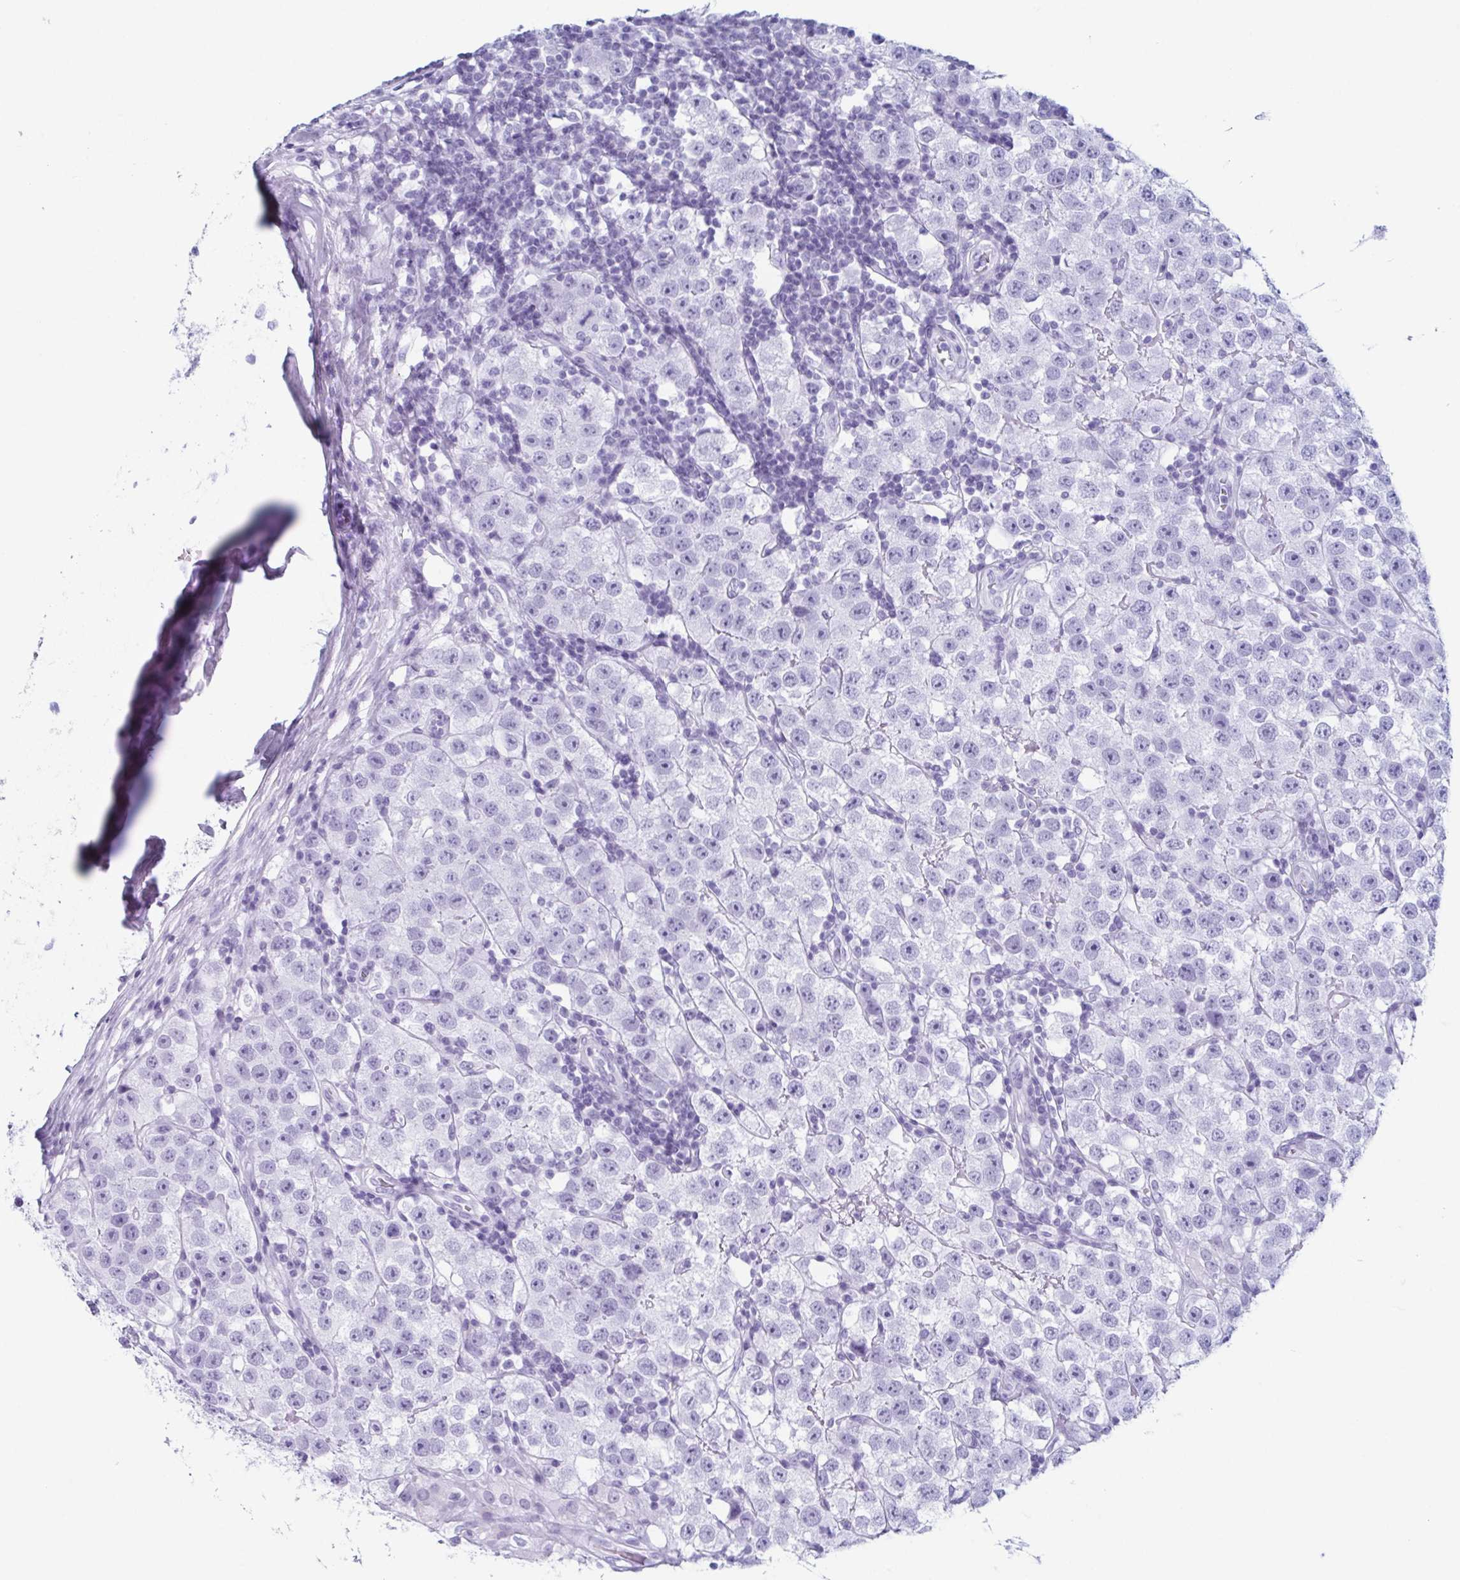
{"staining": {"intensity": "negative", "quantity": "none", "location": "none"}, "tissue": "testis cancer", "cell_type": "Tumor cells", "image_type": "cancer", "snomed": [{"axis": "morphology", "description": "Seminoma, NOS"}, {"axis": "topography", "description": "Testis"}], "caption": "A photomicrograph of human testis cancer (seminoma) is negative for staining in tumor cells.", "gene": "ENKUR", "patient": {"sex": "male", "age": 34}}